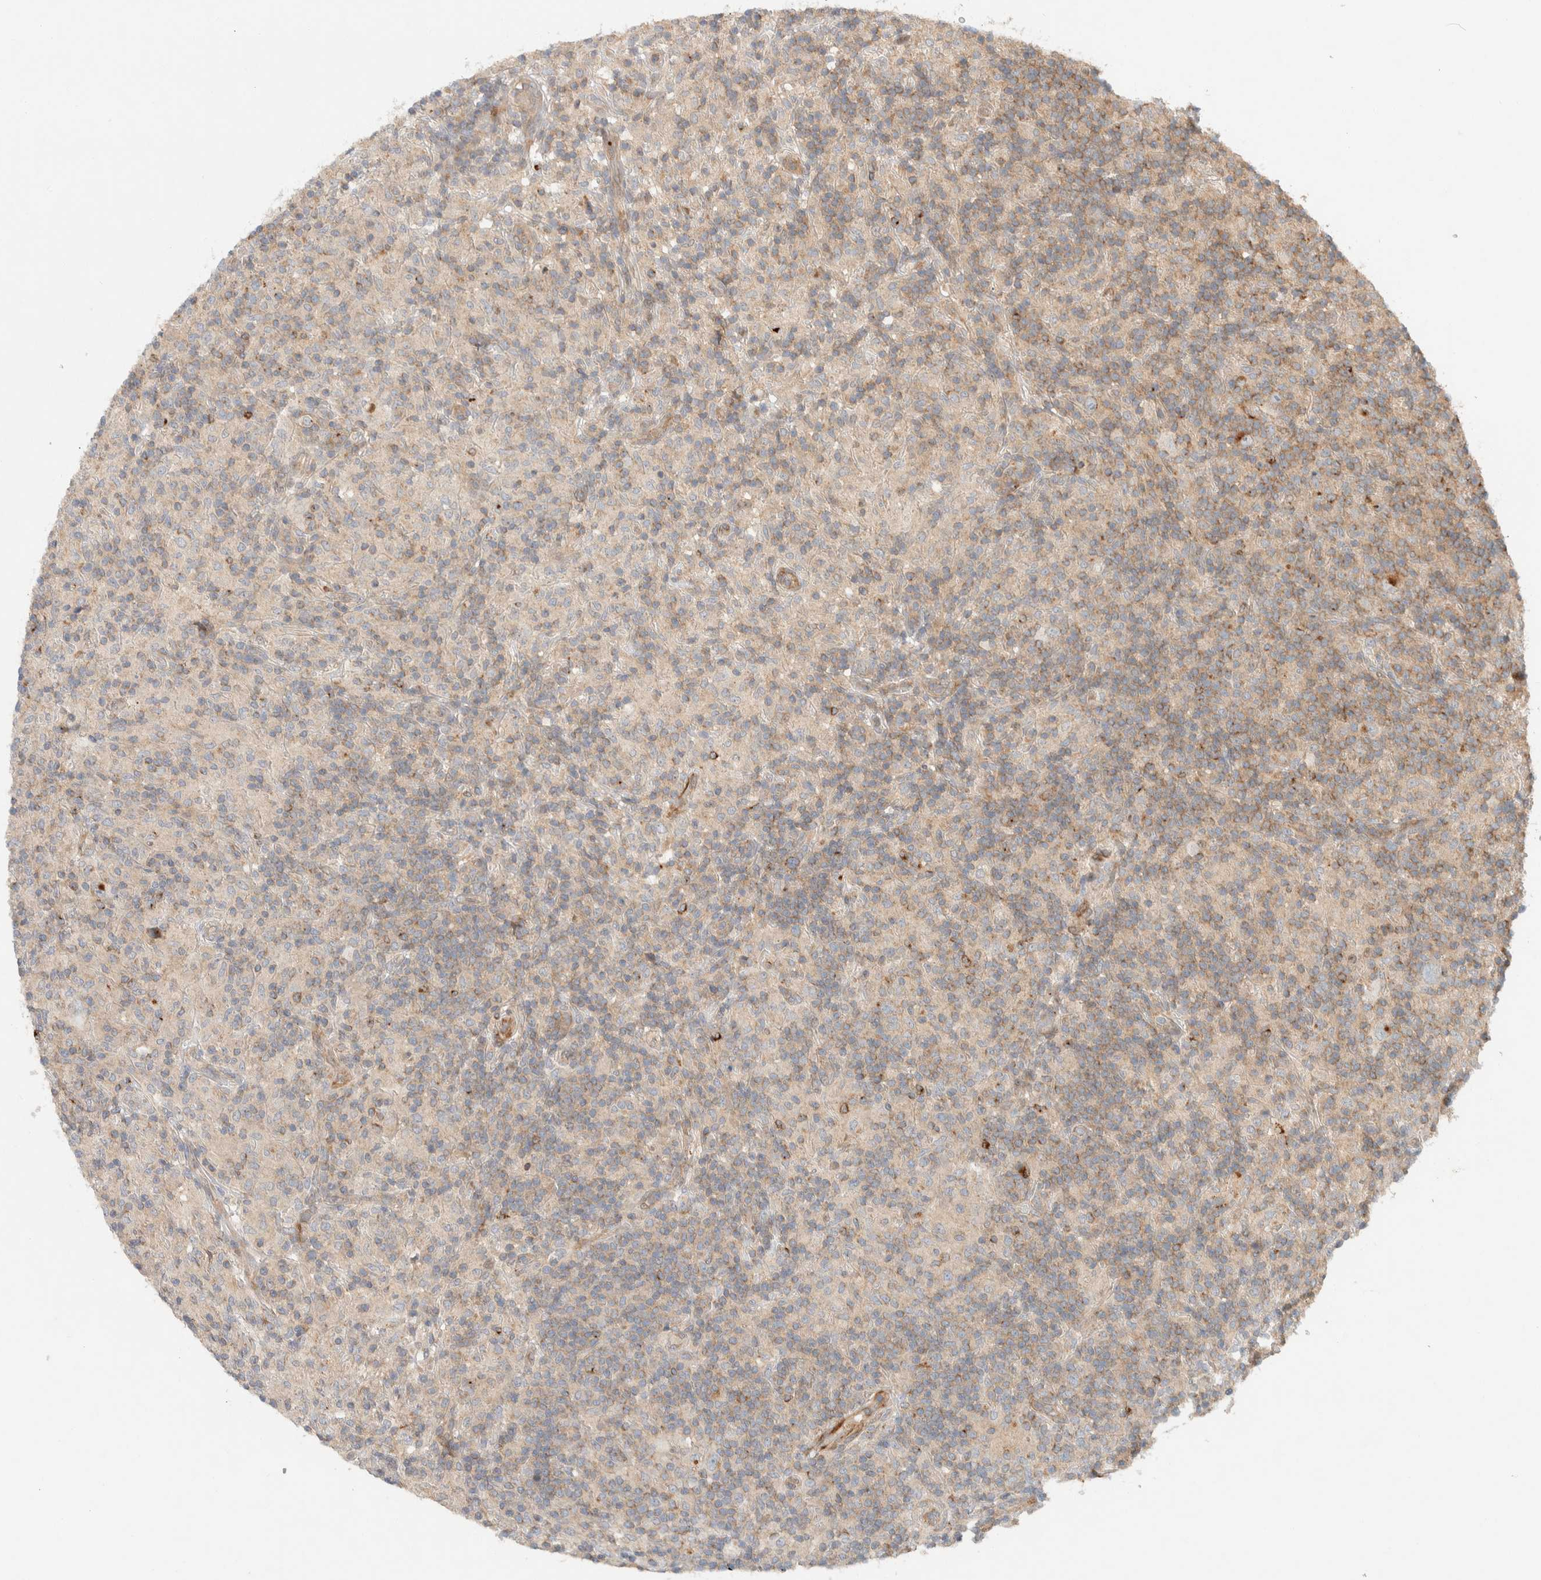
{"staining": {"intensity": "weak", "quantity": ">75%", "location": "cytoplasmic/membranous"}, "tissue": "lymphoma", "cell_type": "Tumor cells", "image_type": "cancer", "snomed": [{"axis": "morphology", "description": "Hodgkin's disease, NOS"}, {"axis": "topography", "description": "Lymph node"}], "caption": "Immunohistochemistry (IHC) micrograph of human Hodgkin's disease stained for a protein (brown), which shows low levels of weak cytoplasmic/membranous staining in about >75% of tumor cells.", "gene": "KIF9", "patient": {"sex": "male", "age": 70}}